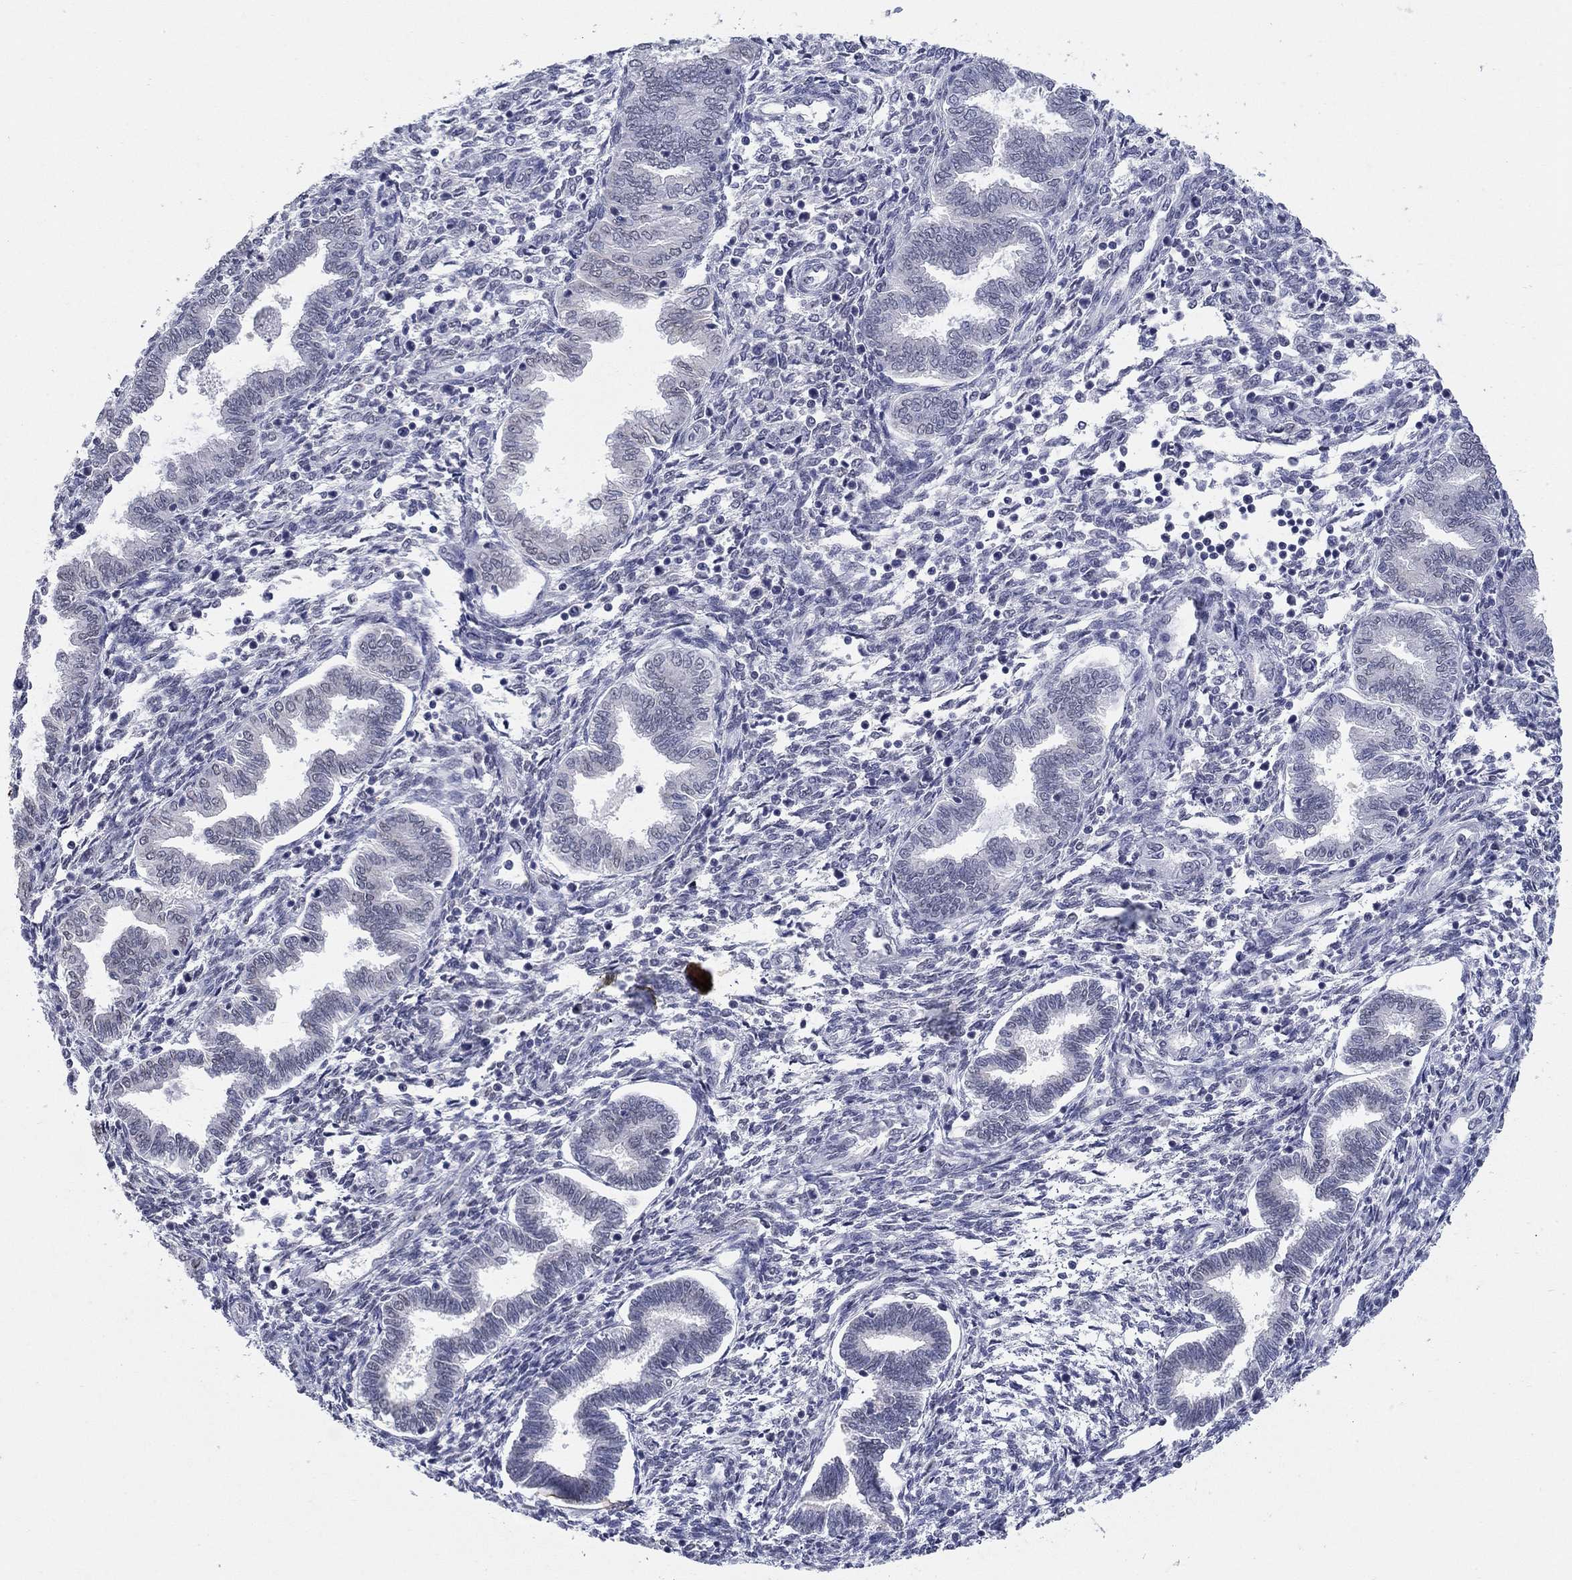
{"staining": {"intensity": "negative", "quantity": "none", "location": "none"}, "tissue": "endometrium", "cell_type": "Cells in endometrial stroma", "image_type": "normal", "snomed": [{"axis": "morphology", "description": "Normal tissue, NOS"}, {"axis": "topography", "description": "Endometrium"}], "caption": "Immunohistochemical staining of unremarkable human endometrium displays no significant expression in cells in endometrial stroma. (DAB IHC, high magnification).", "gene": "KRT75", "patient": {"sex": "female", "age": 42}}